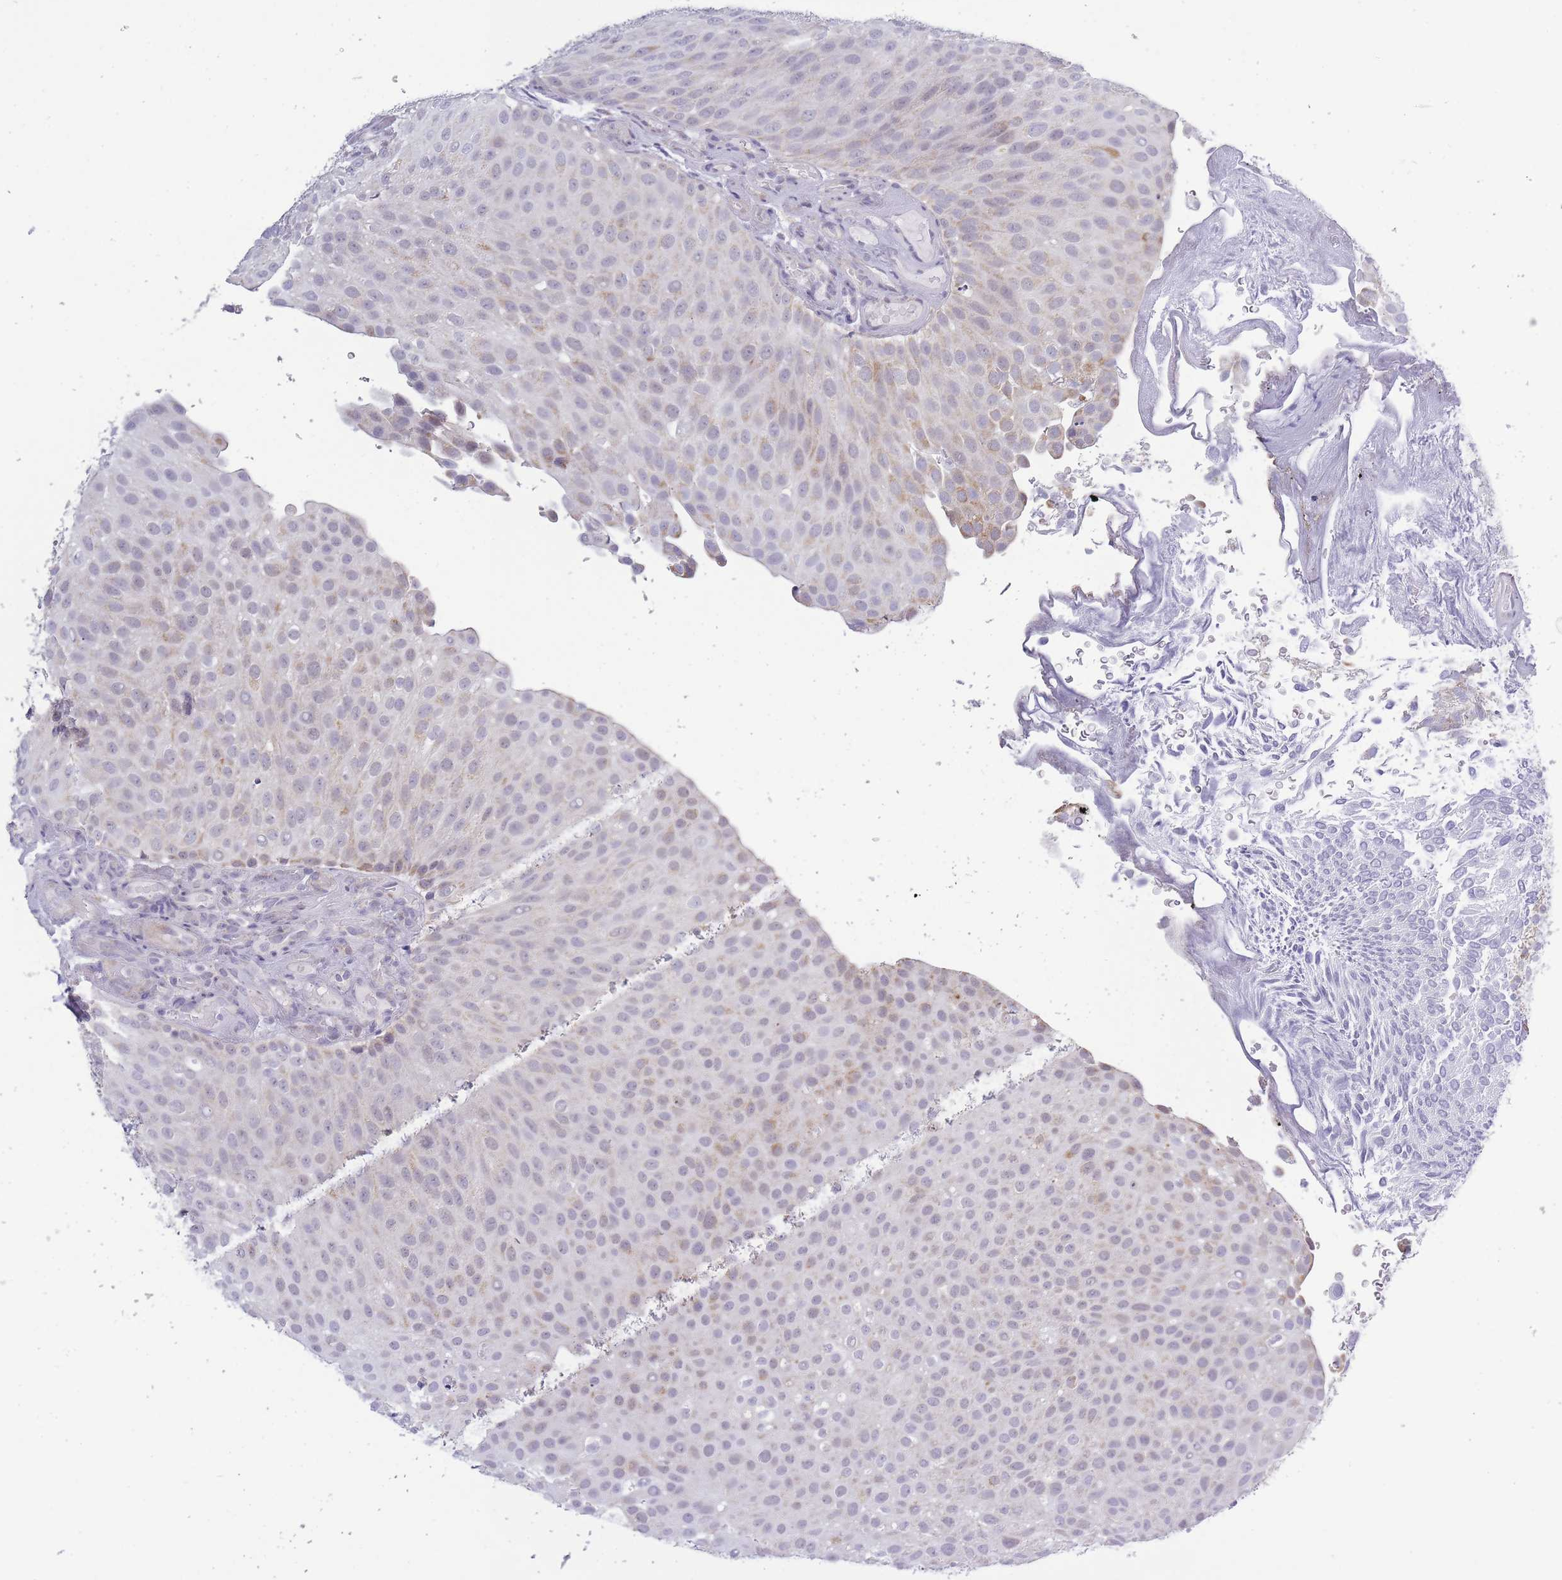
{"staining": {"intensity": "moderate", "quantity": "<25%", "location": "cytoplasmic/membranous"}, "tissue": "urothelial cancer", "cell_type": "Tumor cells", "image_type": "cancer", "snomed": [{"axis": "morphology", "description": "Urothelial carcinoma, Low grade"}, {"axis": "topography", "description": "Urinary bladder"}], "caption": "DAB immunohistochemical staining of human low-grade urothelial carcinoma reveals moderate cytoplasmic/membranous protein positivity in about <25% of tumor cells.", "gene": "ZBTB24", "patient": {"sex": "male", "age": 78}}